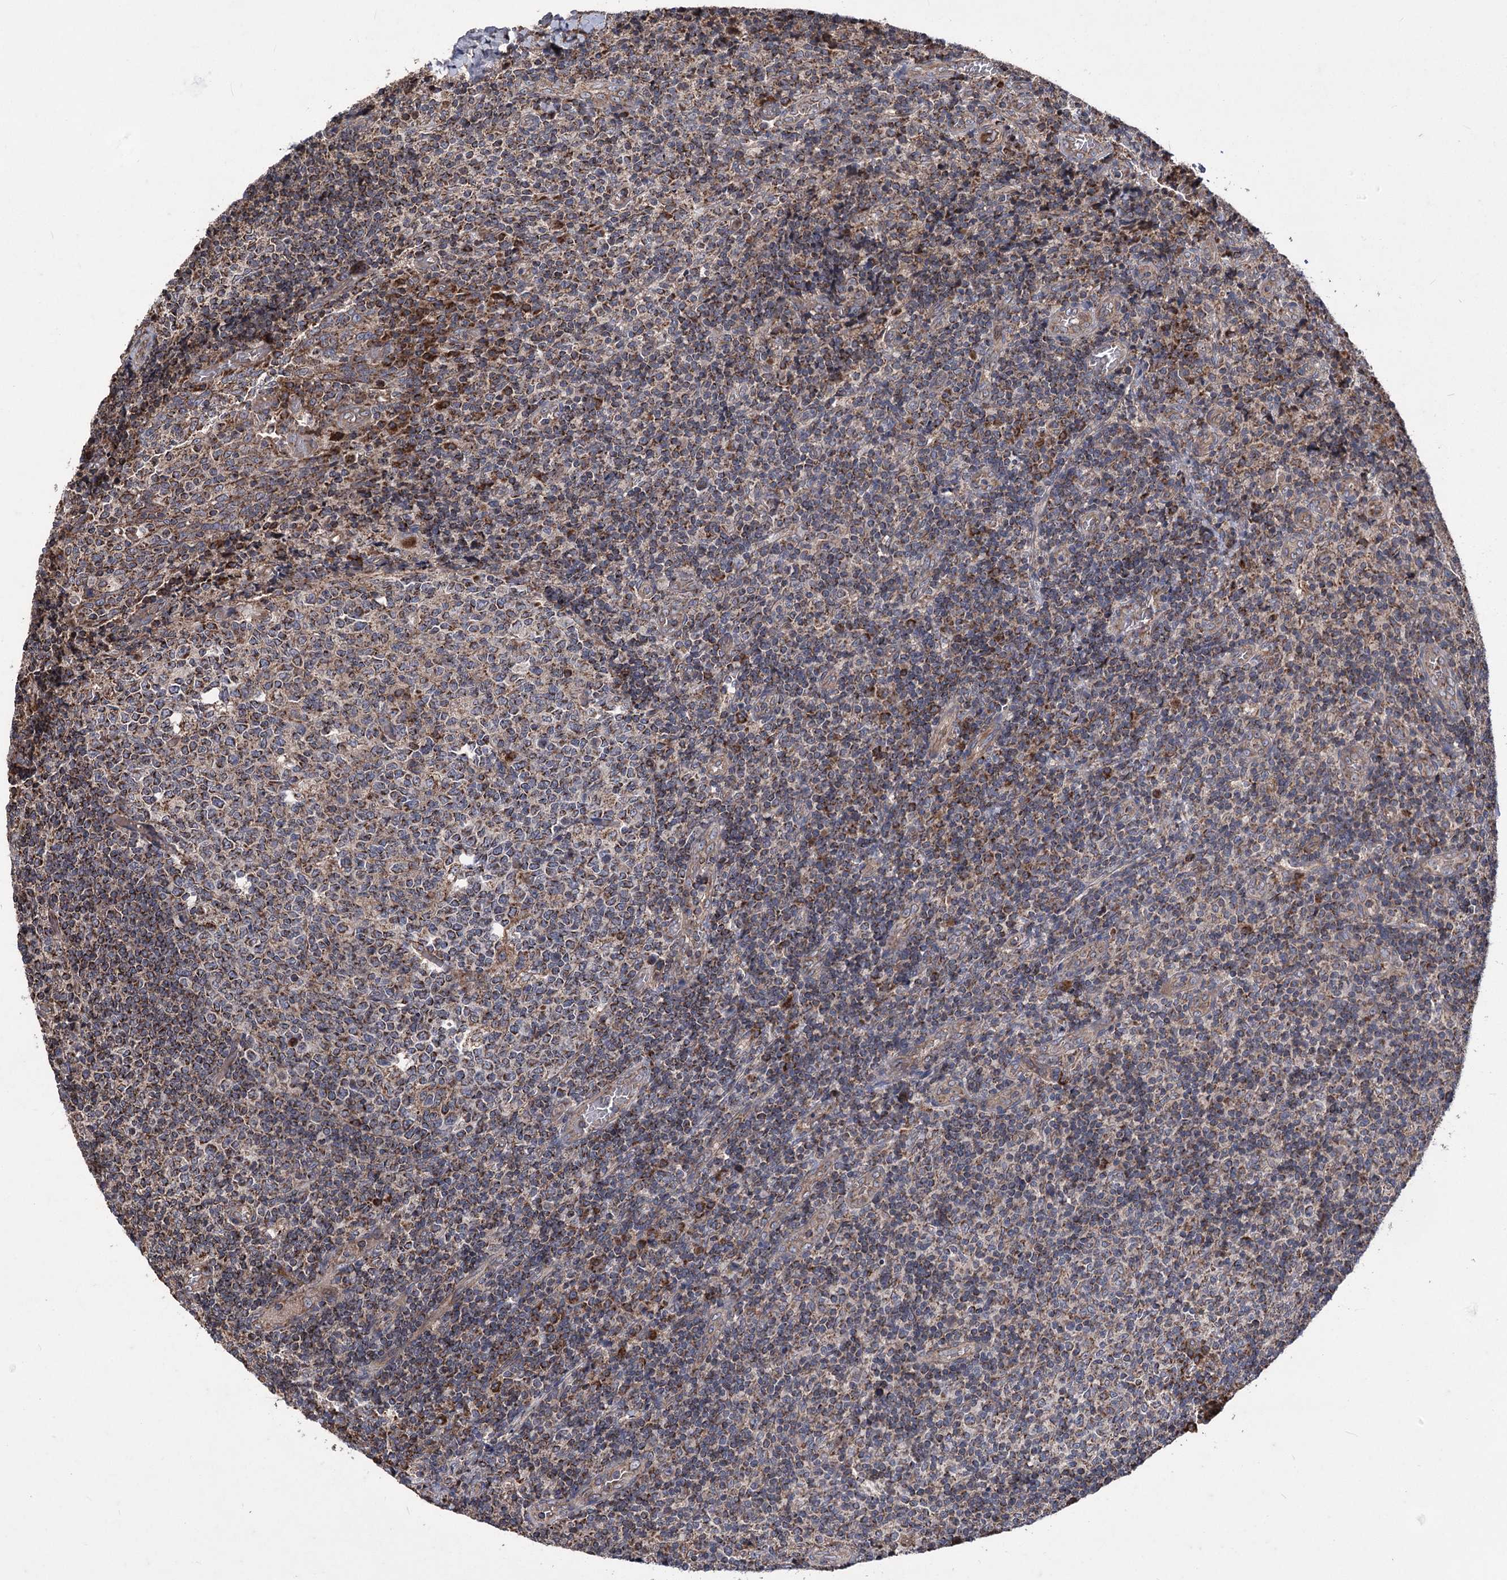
{"staining": {"intensity": "moderate", "quantity": ">75%", "location": "cytoplasmic/membranous"}, "tissue": "tonsil", "cell_type": "Germinal center cells", "image_type": "normal", "snomed": [{"axis": "morphology", "description": "Normal tissue, NOS"}, {"axis": "topography", "description": "Tonsil"}], "caption": "Normal tonsil shows moderate cytoplasmic/membranous staining in about >75% of germinal center cells (brown staining indicates protein expression, while blue staining denotes nuclei)..", "gene": "RASSF3", "patient": {"sex": "female", "age": 19}}